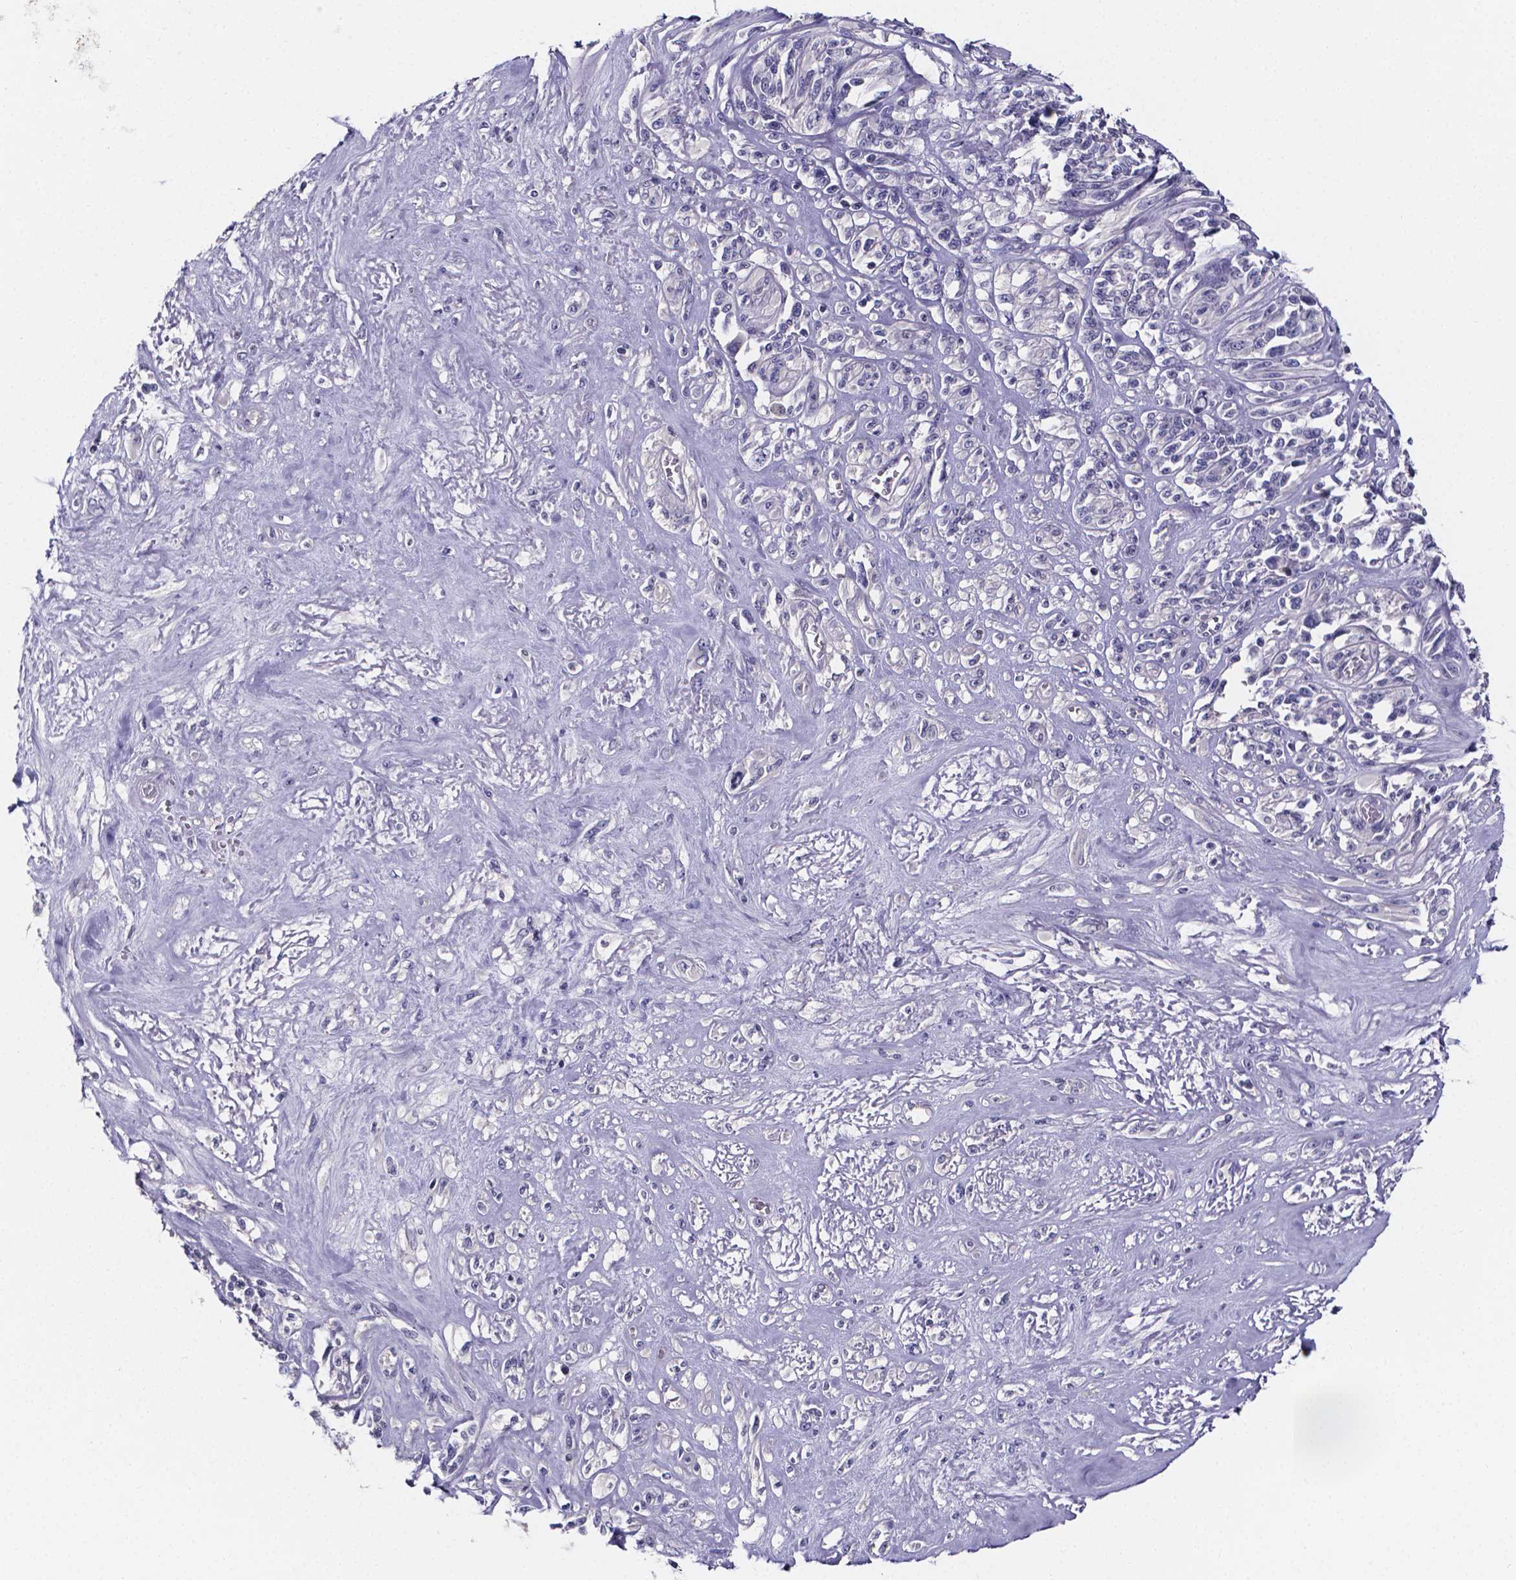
{"staining": {"intensity": "negative", "quantity": "none", "location": "none"}, "tissue": "melanoma", "cell_type": "Tumor cells", "image_type": "cancer", "snomed": [{"axis": "morphology", "description": "Malignant melanoma, NOS"}, {"axis": "topography", "description": "Skin"}], "caption": "Tumor cells are negative for brown protein staining in melanoma.", "gene": "IZUMO1", "patient": {"sex": "female", "age": 91}}